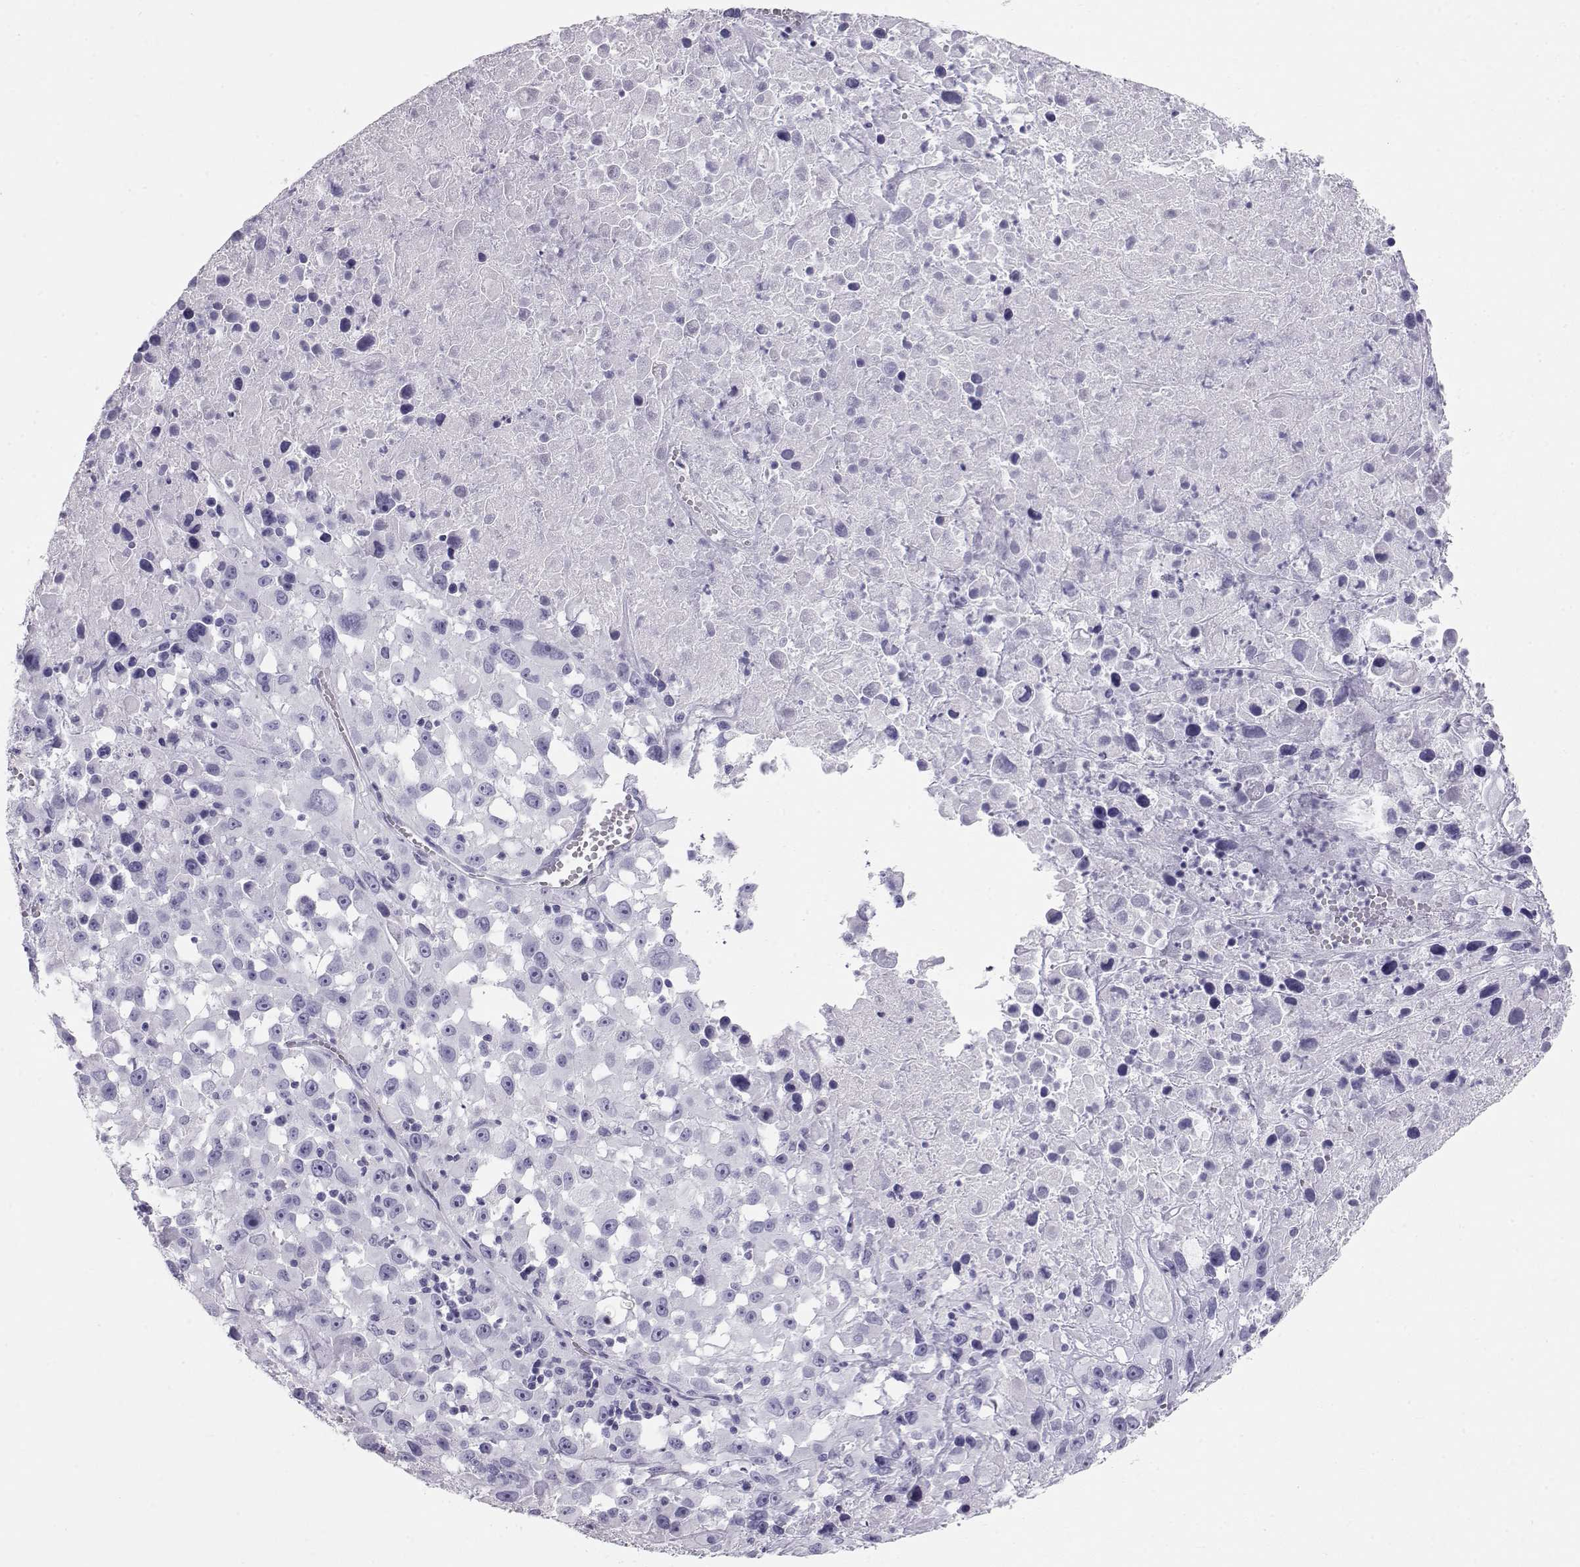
{"staining": {"intensity": "negative", "quantity": "none", "location": "none"}, "tissue": "melanoma", "cell_type": "Tumor cells", "image_type": "cancer", "snomed": [{"axis": "morphology", "description": "Malignant melanoma, Metastatic site"}, {"axis": "topography", "description": "Lymph node"}], "caption": "Immunohistochemical staining of human malignant melanoma (metastatic site) demonstrates no significant expression in tumor cells. The staining was performed using DAB to visualize the protein expression in brown, while the nuclei were stained in blue with hematoxylin (Magnification: 20x).", "gene": "RD3", "patient": {"sex": "male", "age": 50}}